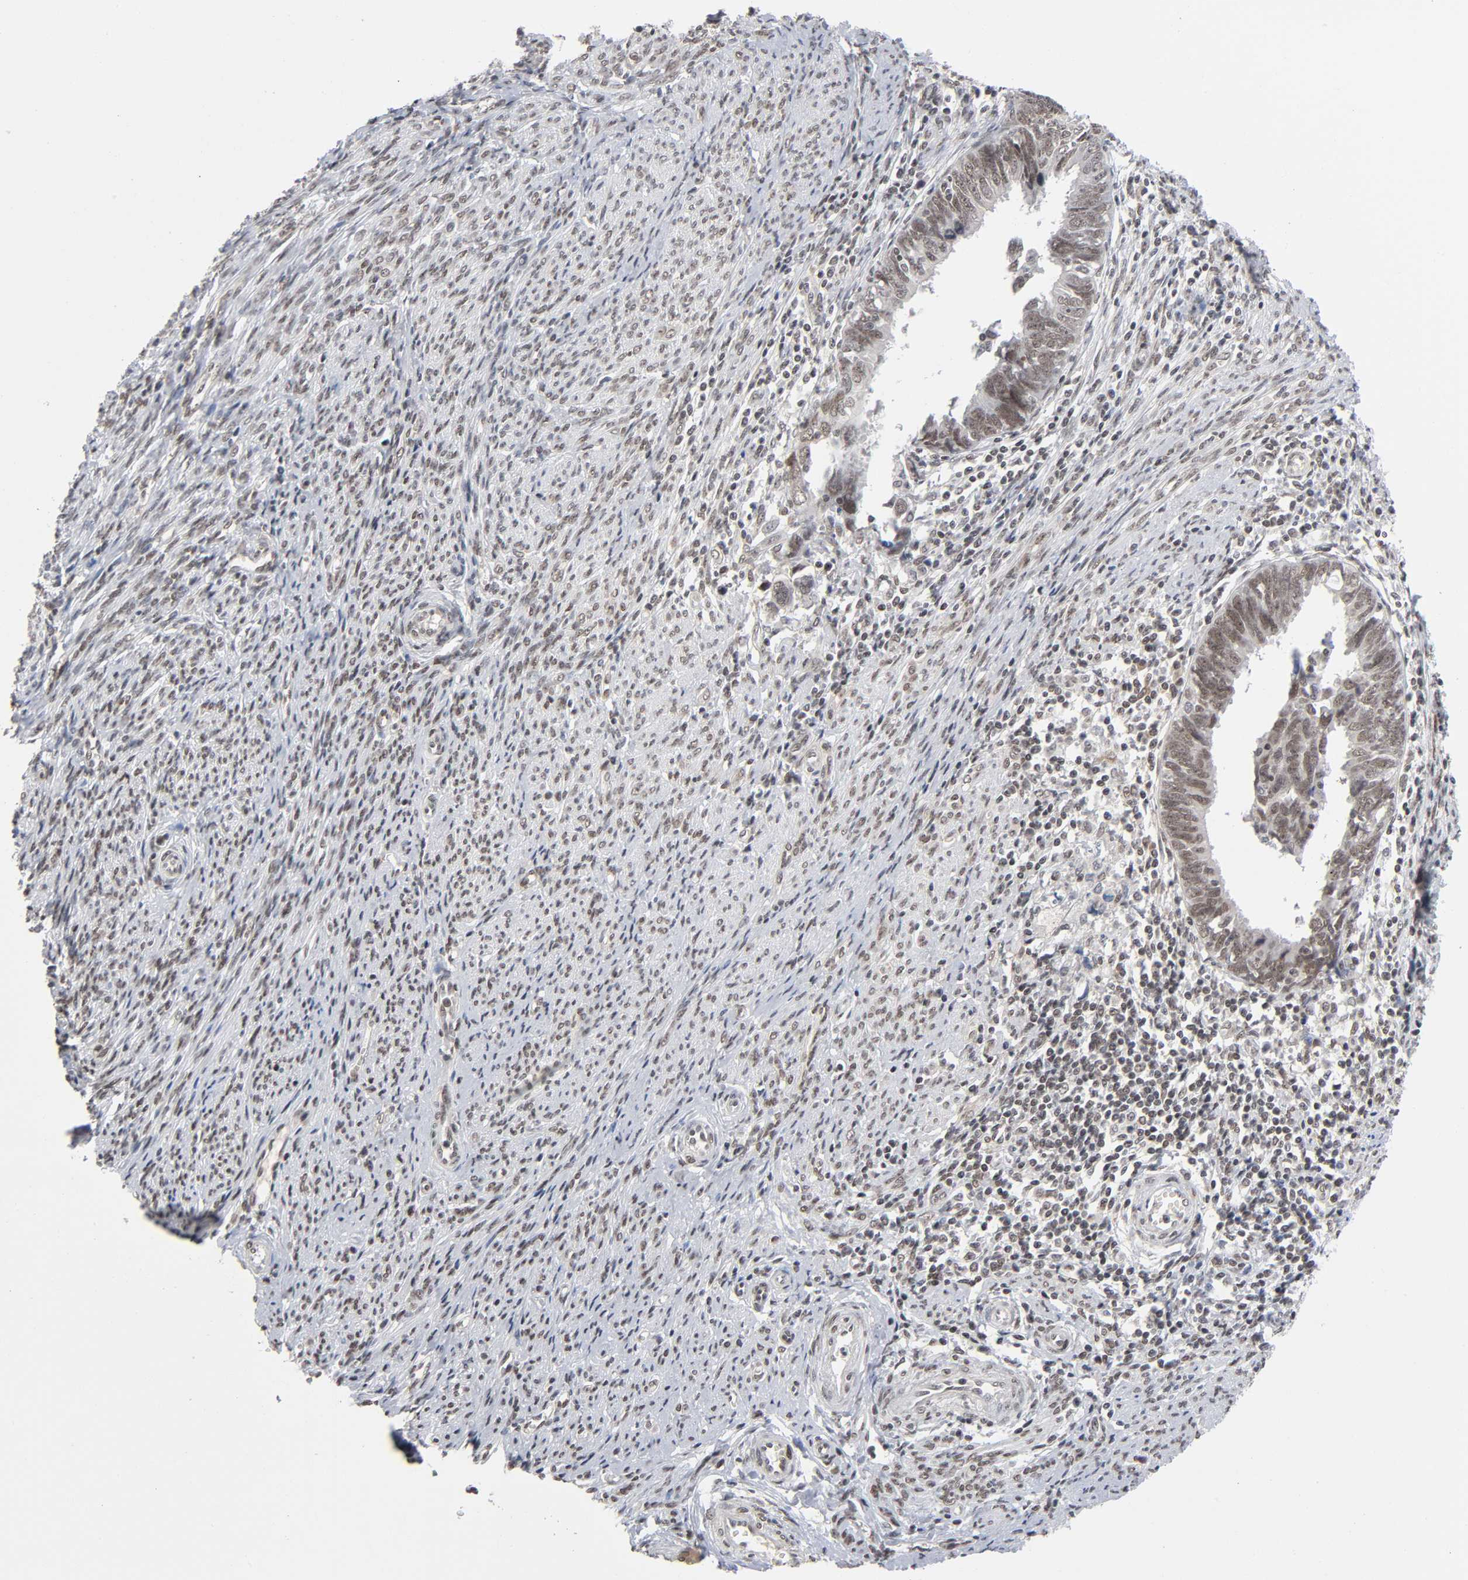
{"staining": {"intensity": "moderate", "quantity": ">75%", "location": "cytoplasmic/membranous,nuclear"}, "tissue": "endometrial cancer", "cell_type": "Tumor cells", "image_type": "cancer", "snomed": [{"axis": "morphology", "description": "Adenocarcinoma, NOS"}, {"axis": "topography", "description": "Endometrium"}], "caption": "Immunohistochemical staining of human endometrial cancer reveals medium levels of moderate cytoplasmic/membranous and nuclear protein staining in about >75% of tumor cells.", "gene": "ZNF384", "patient": {"sex": "female", "age": 75}}